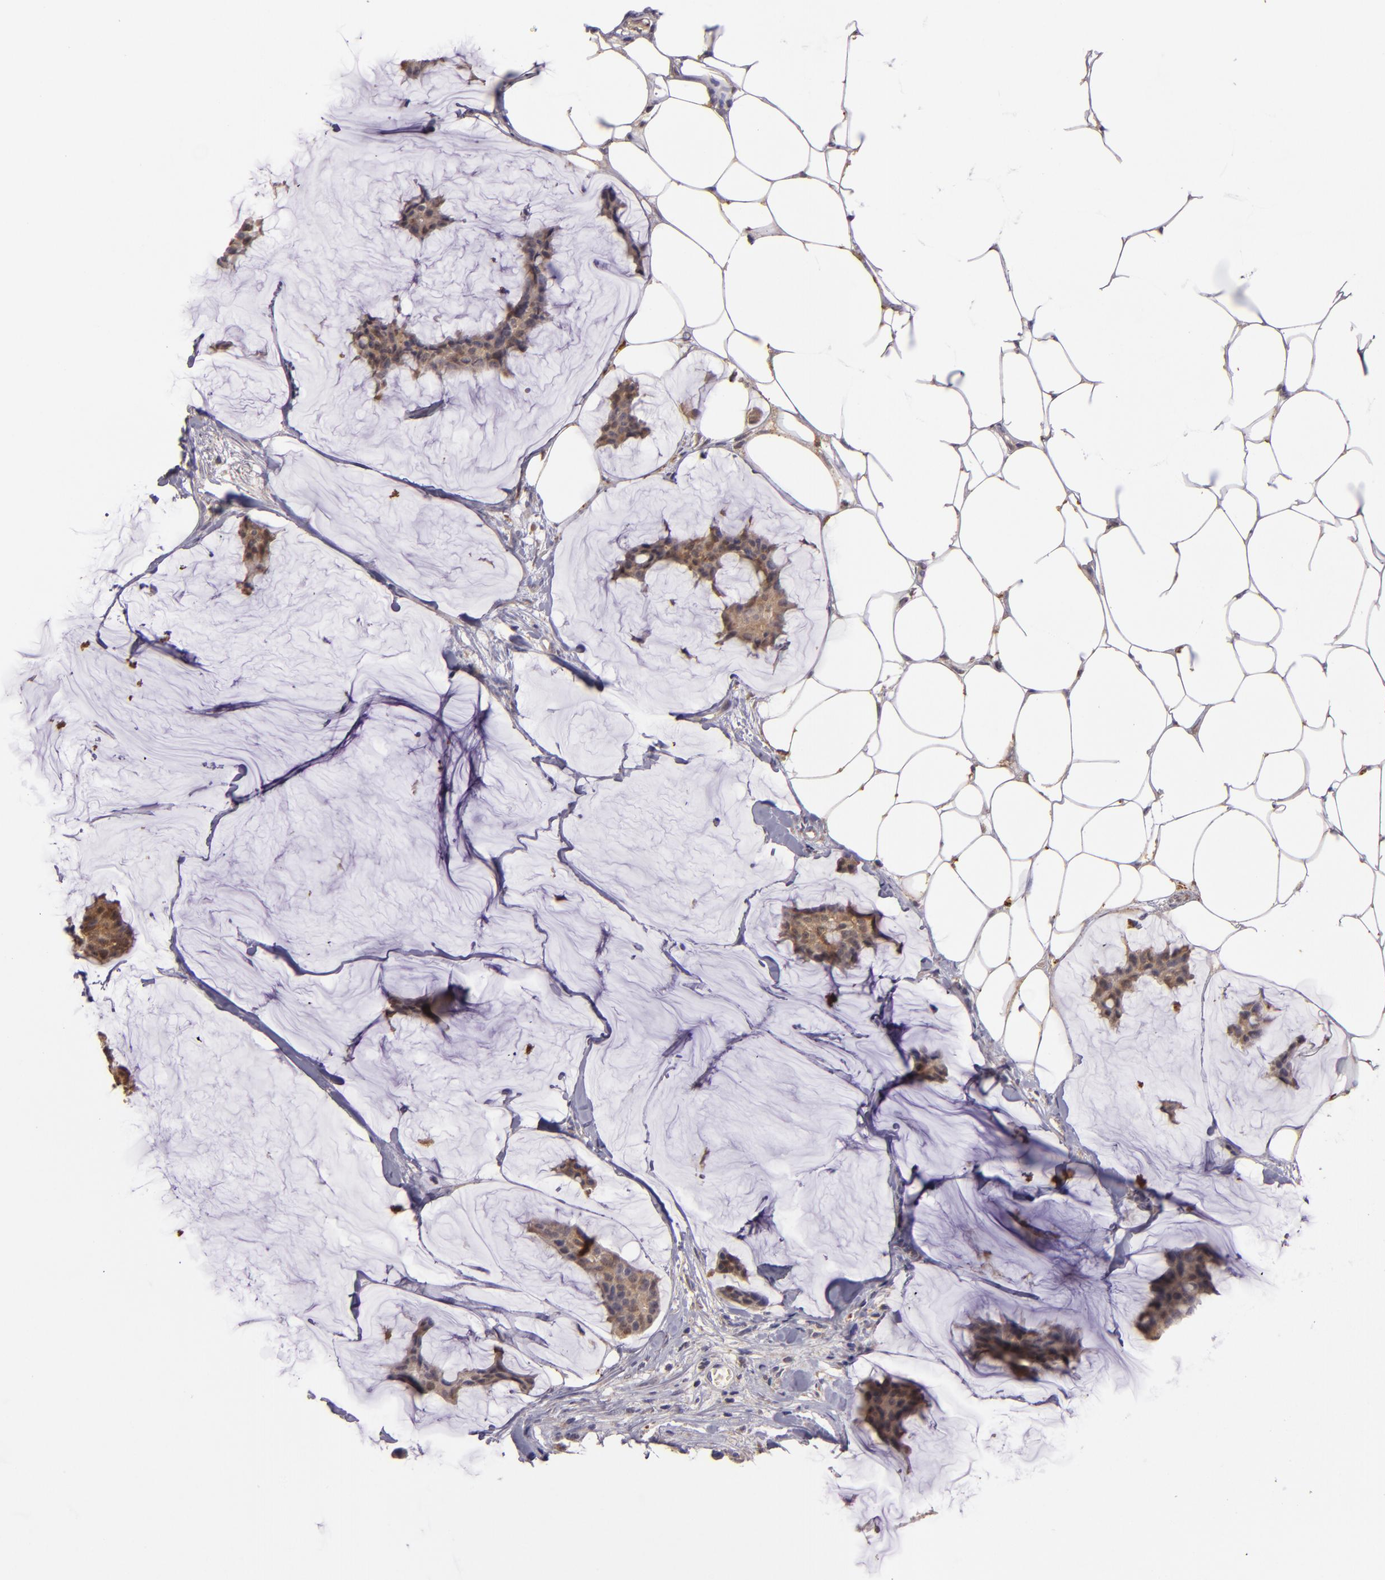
{"staining": {"intensity": "moderate", "quantity": ">75%", "location": "cytoplasmic/membranous"}, "tissue": "breast cancer", "cell_type": "Tumor cells", "image_type": "cancer", "snomed": [{"axis": "morphology", "description": "Duct carcinoma"}, {"axis": "topography", "description": "Breast"}], "caption": "Invasive ductal carcinoma (breast) was stained to show a protein in brown. There is medium levels of moderate cytoplasmic/membranous staining in about >75% of tumor cells.", "gene": "FHIT", "patient": {"sex": "female", "age": 93}}